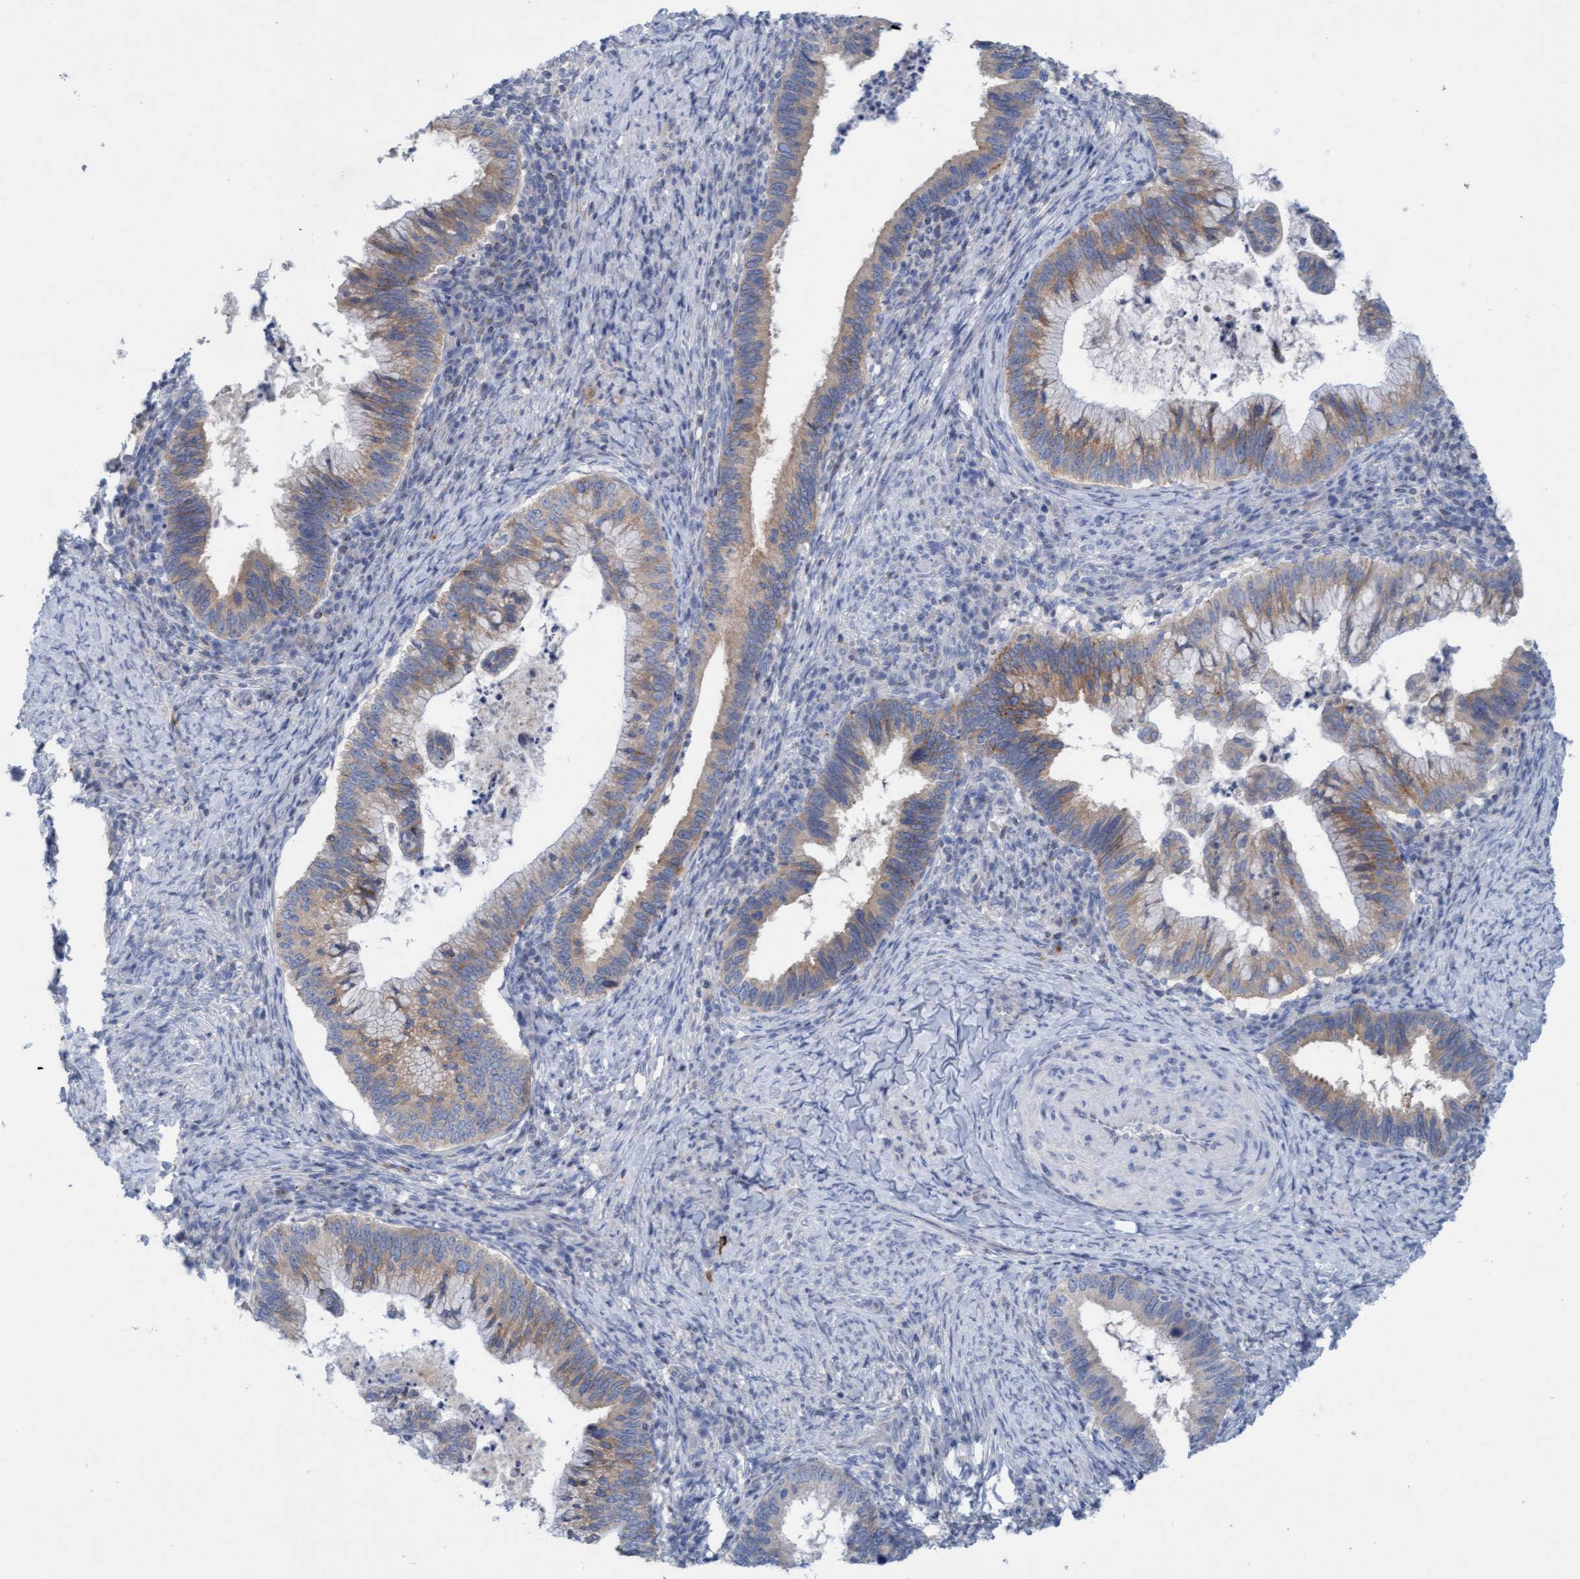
{"staining": {"intensity": "weak", "quantity": ">75%", "location": "cytoplasmic/membranous"}, "tissue": "cervical cancer", "cell_type": "Tumor cells", "image_type": "cancer", "snomed": [{"axis": "morphology", "description": "Adenocarcinoma, NOS"}, {"axis": "topography", "description": "Cervix"}], "caption": "IHC photomicrograph of human cervical adenocarcinoma stained for a protein (brown), which displays low levels of weak cytoplasmic/membranous expression in approximately >75% of tumor cells.", "gene": "SIGIRR", "patient": {"sex": "female", "age": 36}}